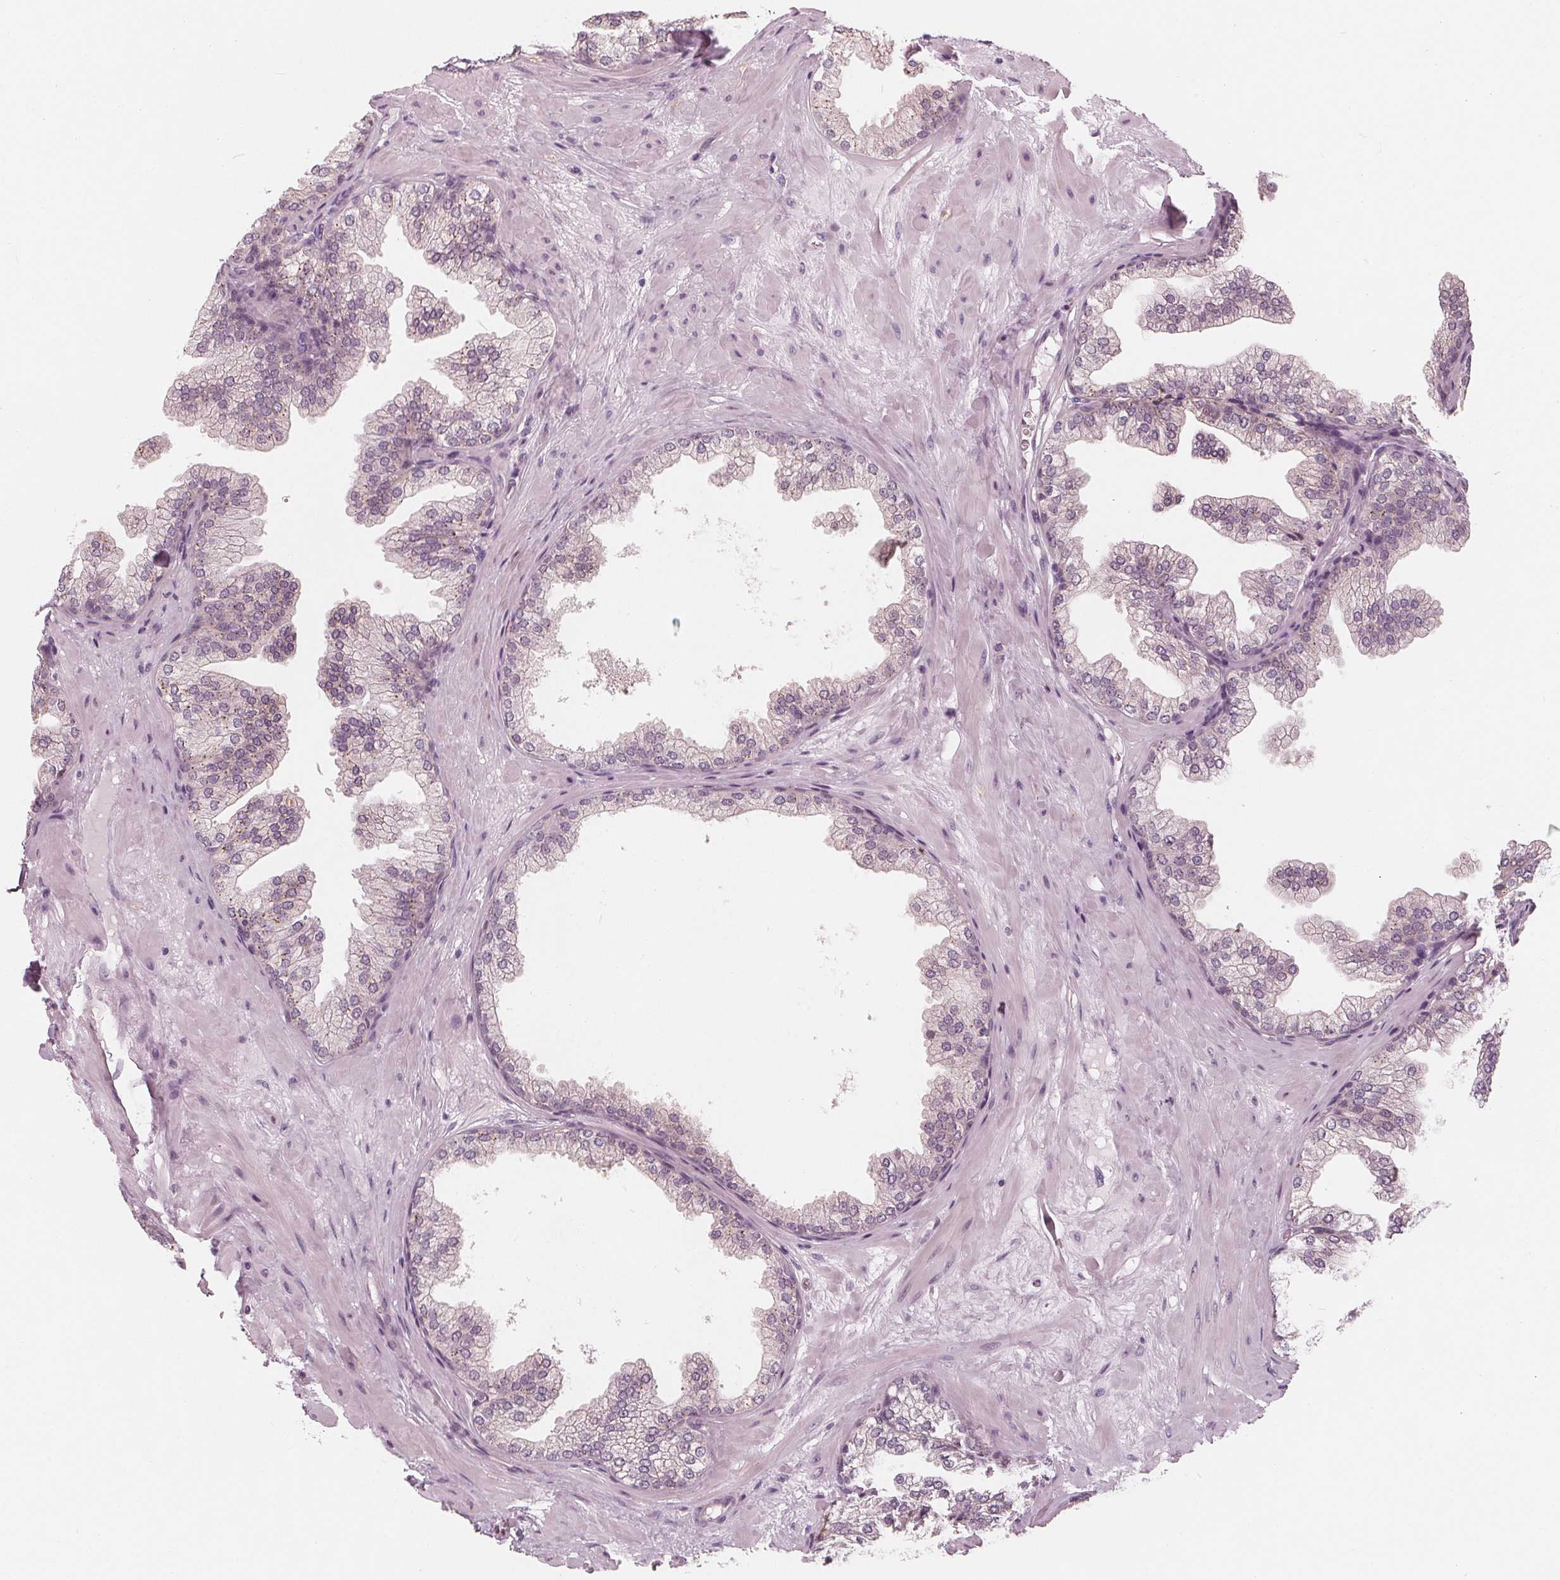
{"staining": {"intensity": "weak", "quantity": "<25%", "location": "cytoplasmic/membranous"}, "tissue": "prostate", "cell_type": "Glandular cells", "image_type": "normal", "snomed": [{"axis": "morphology", "description": "Normal tissue, NOS"}, {"axis": "topography", "description": "Prostate"}], "caption": "The histopathology image reveals no staining of glandular cells in unremarkable prostate.", "gene": "SAT2", "patient": {"sex": "male", "age": 37}}